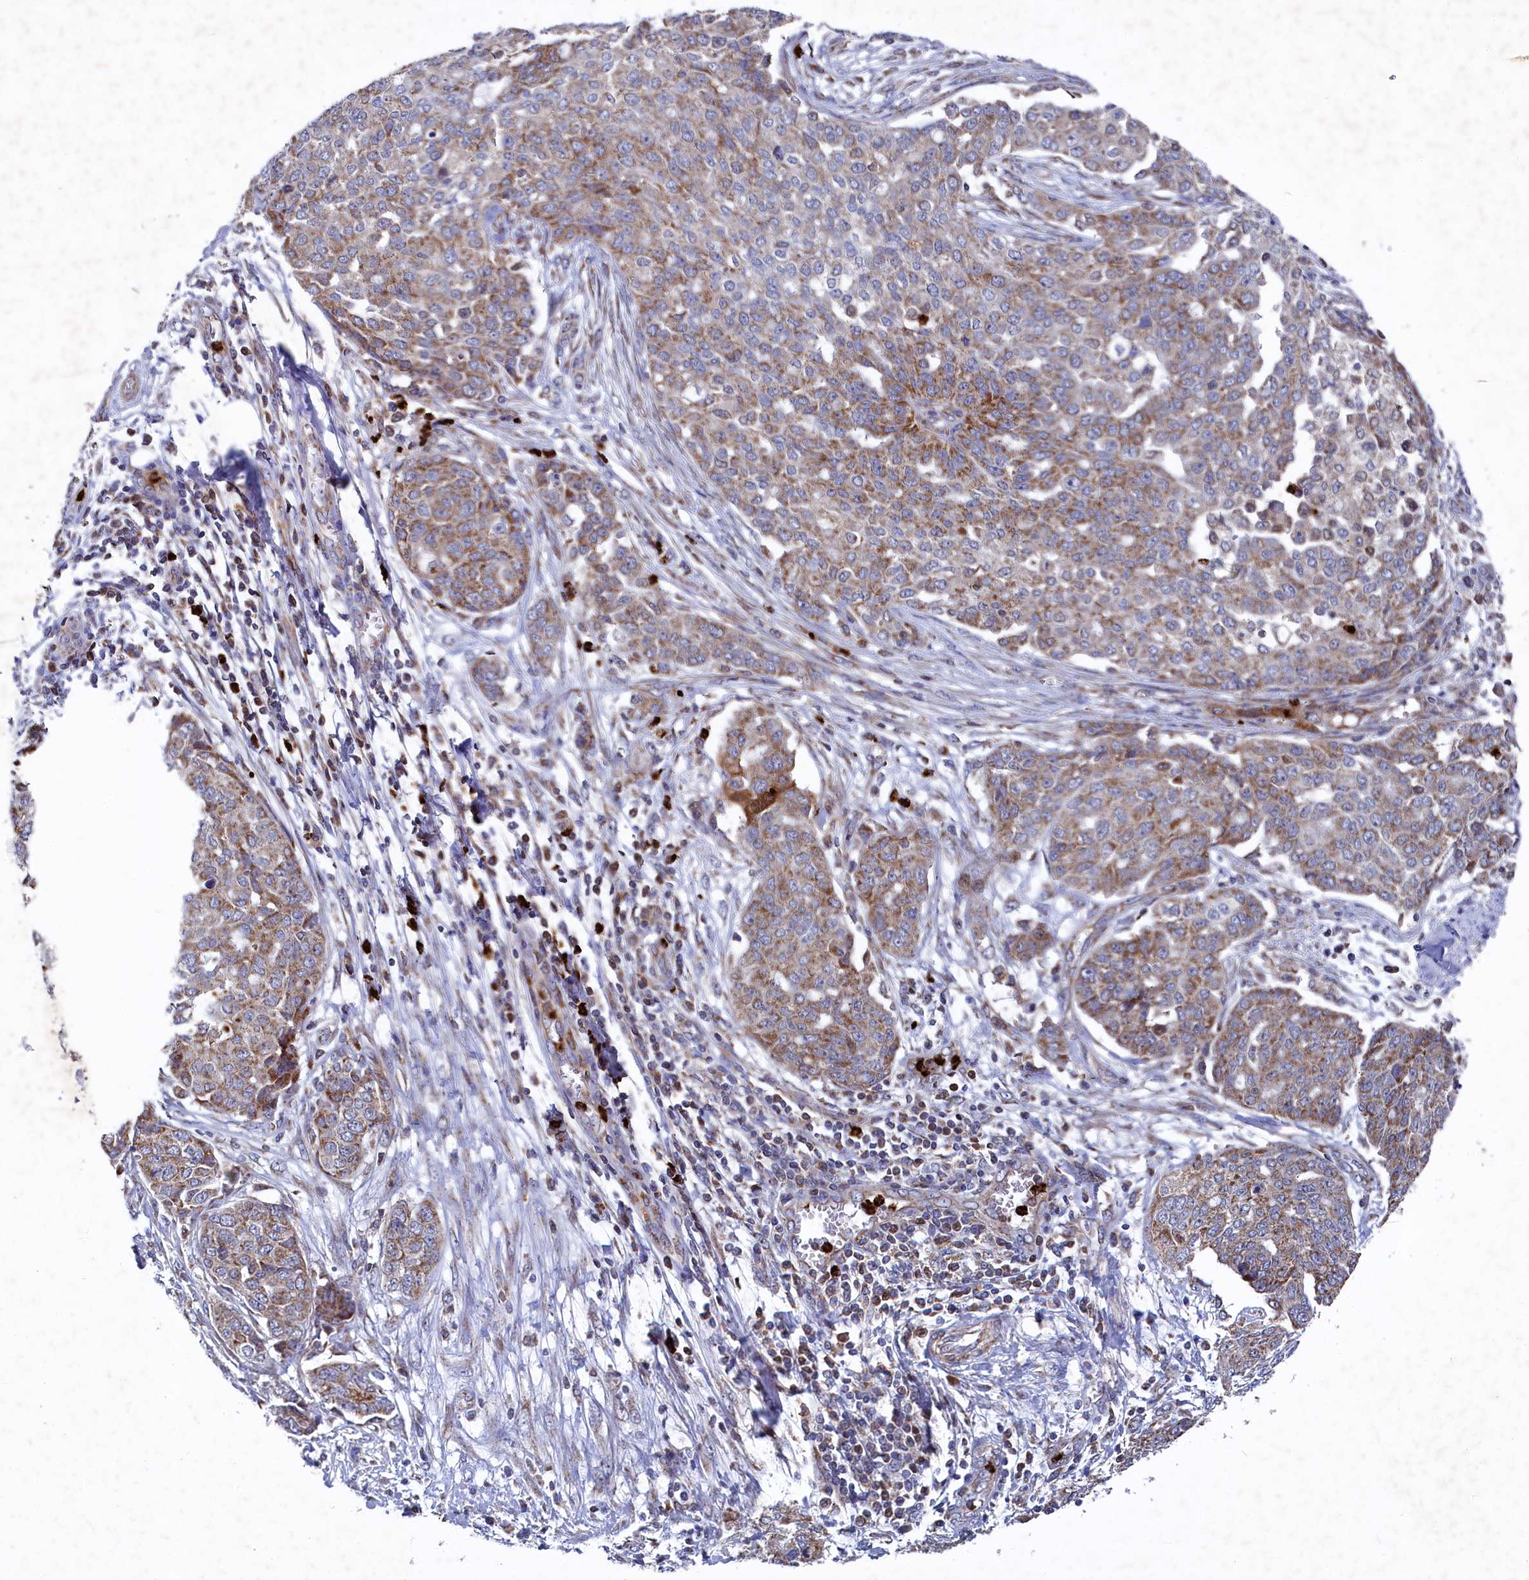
{"staining": {"intensity": "moderate", "quantity": ">75%", "location": "cytoplasmic/membranous"}, "tissue": "ovarian cancer", "cell_type": "Tumor cells", "image_type": "cancer", "snomed": [{"axis": "morphology", "description": "Cystadenocarcinoma, serous, NOS"}, {"axis": "topography", "description": "Soft tissue"}, {"axis": "topography", "description": "Ovary"}], "caption": "Protein analysis of ovarian cancer (serous cystadenocarcinoma) tissue shows moderate cytoplasmic/membranous positivity in approximately >75% of tumor cells.", "gene": "CHCHD1", "patient": {"sex": "female", "age": 57}}